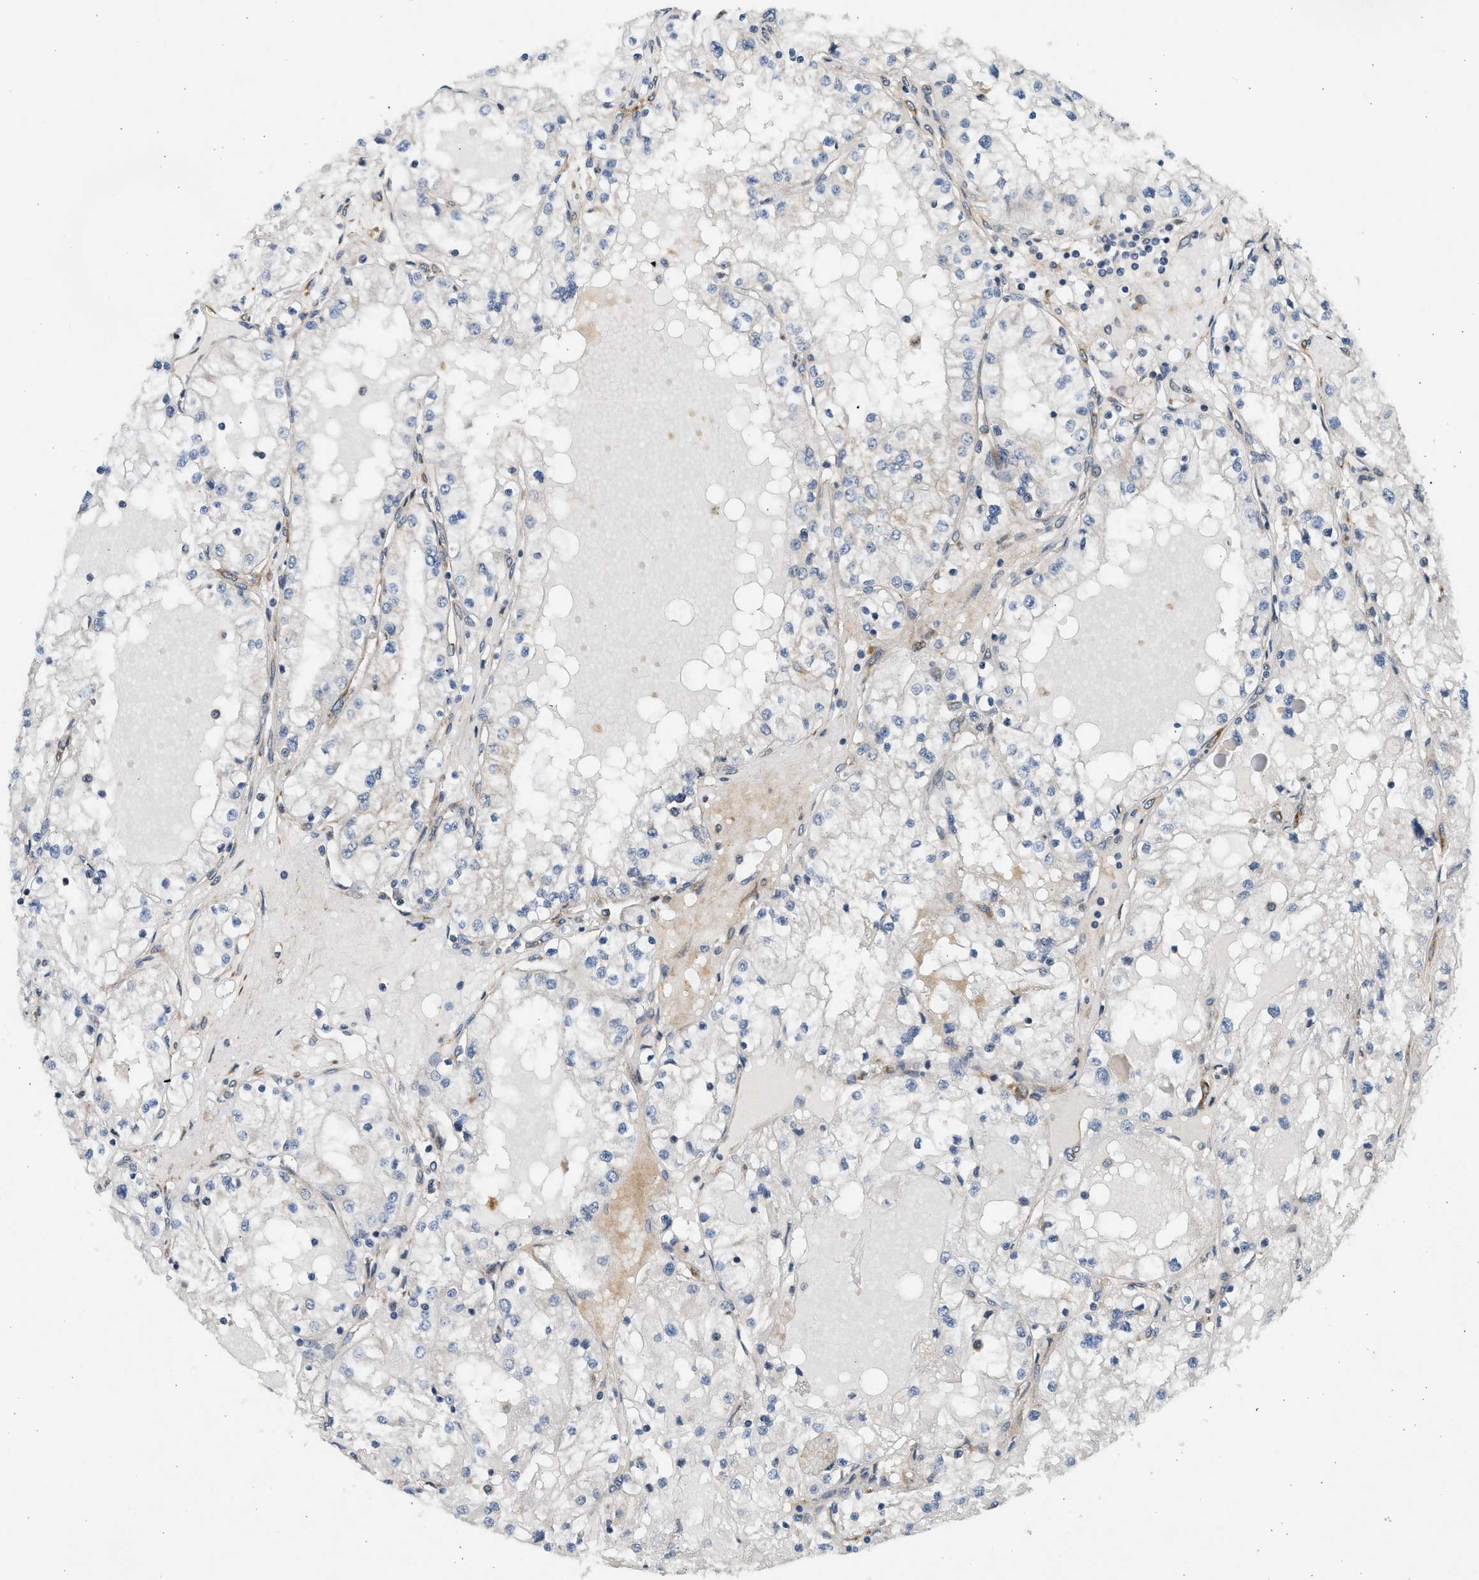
{"staining": {"intensity": "negative", "quantity": "none", "location": "none"}, "tissue": "renal cancer", "cell_type": "Tumor cells", "image_type": "cancer", "snomed": [{"axis": "morphology", "description": "Adenocarcinoma, NOS"}, {"axis": "topography", "description": "Kidney"}], "caption": "High power microscopy micrograph of an IHC photomicrograph of renal cancer (adenocarcinoma), revealing no significant expression in tumor cells.", "gene": "KDELR2", "patient": {"sex": "male", "age": 68}}